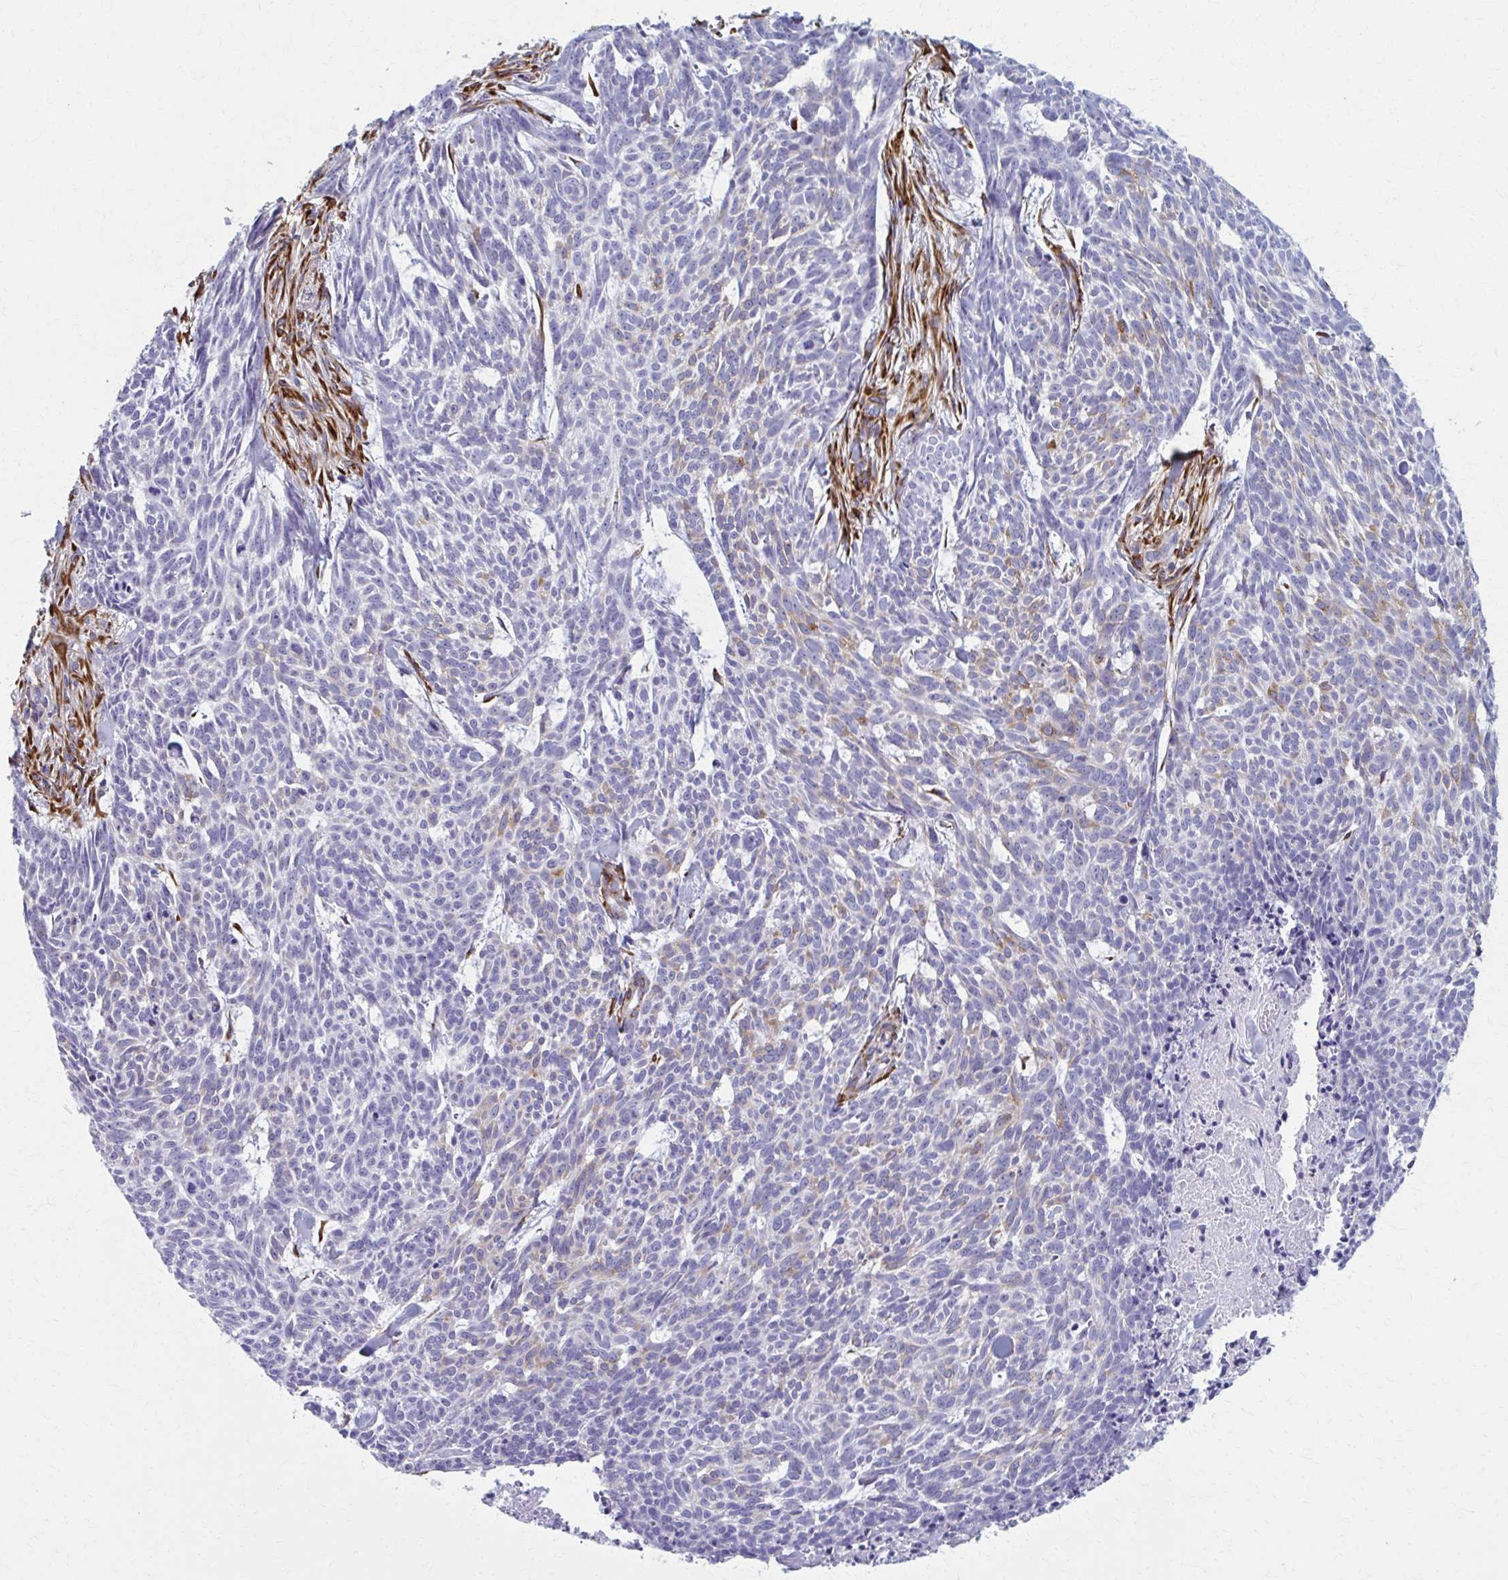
{"staining": {"intensity": "weak", "quantity": "<25%", "location": "cytoplasmic/membranous"}, "tissue": "skin cancer", "cell_type": "Tumor cells", "image_type": "cancer", "snomed": [{"axis": "morphology", "description": "Basal cell carcinoma"}, {"axis": "topography", "description": "Skin"}], "caption": "High power microscopy image of an immunohistochemistry photomicrograph of skin cancer, revealing no significant staining in tumor cells.", "gene": "SPATS2L", "patient": {"sex": "female", "age": 93}}